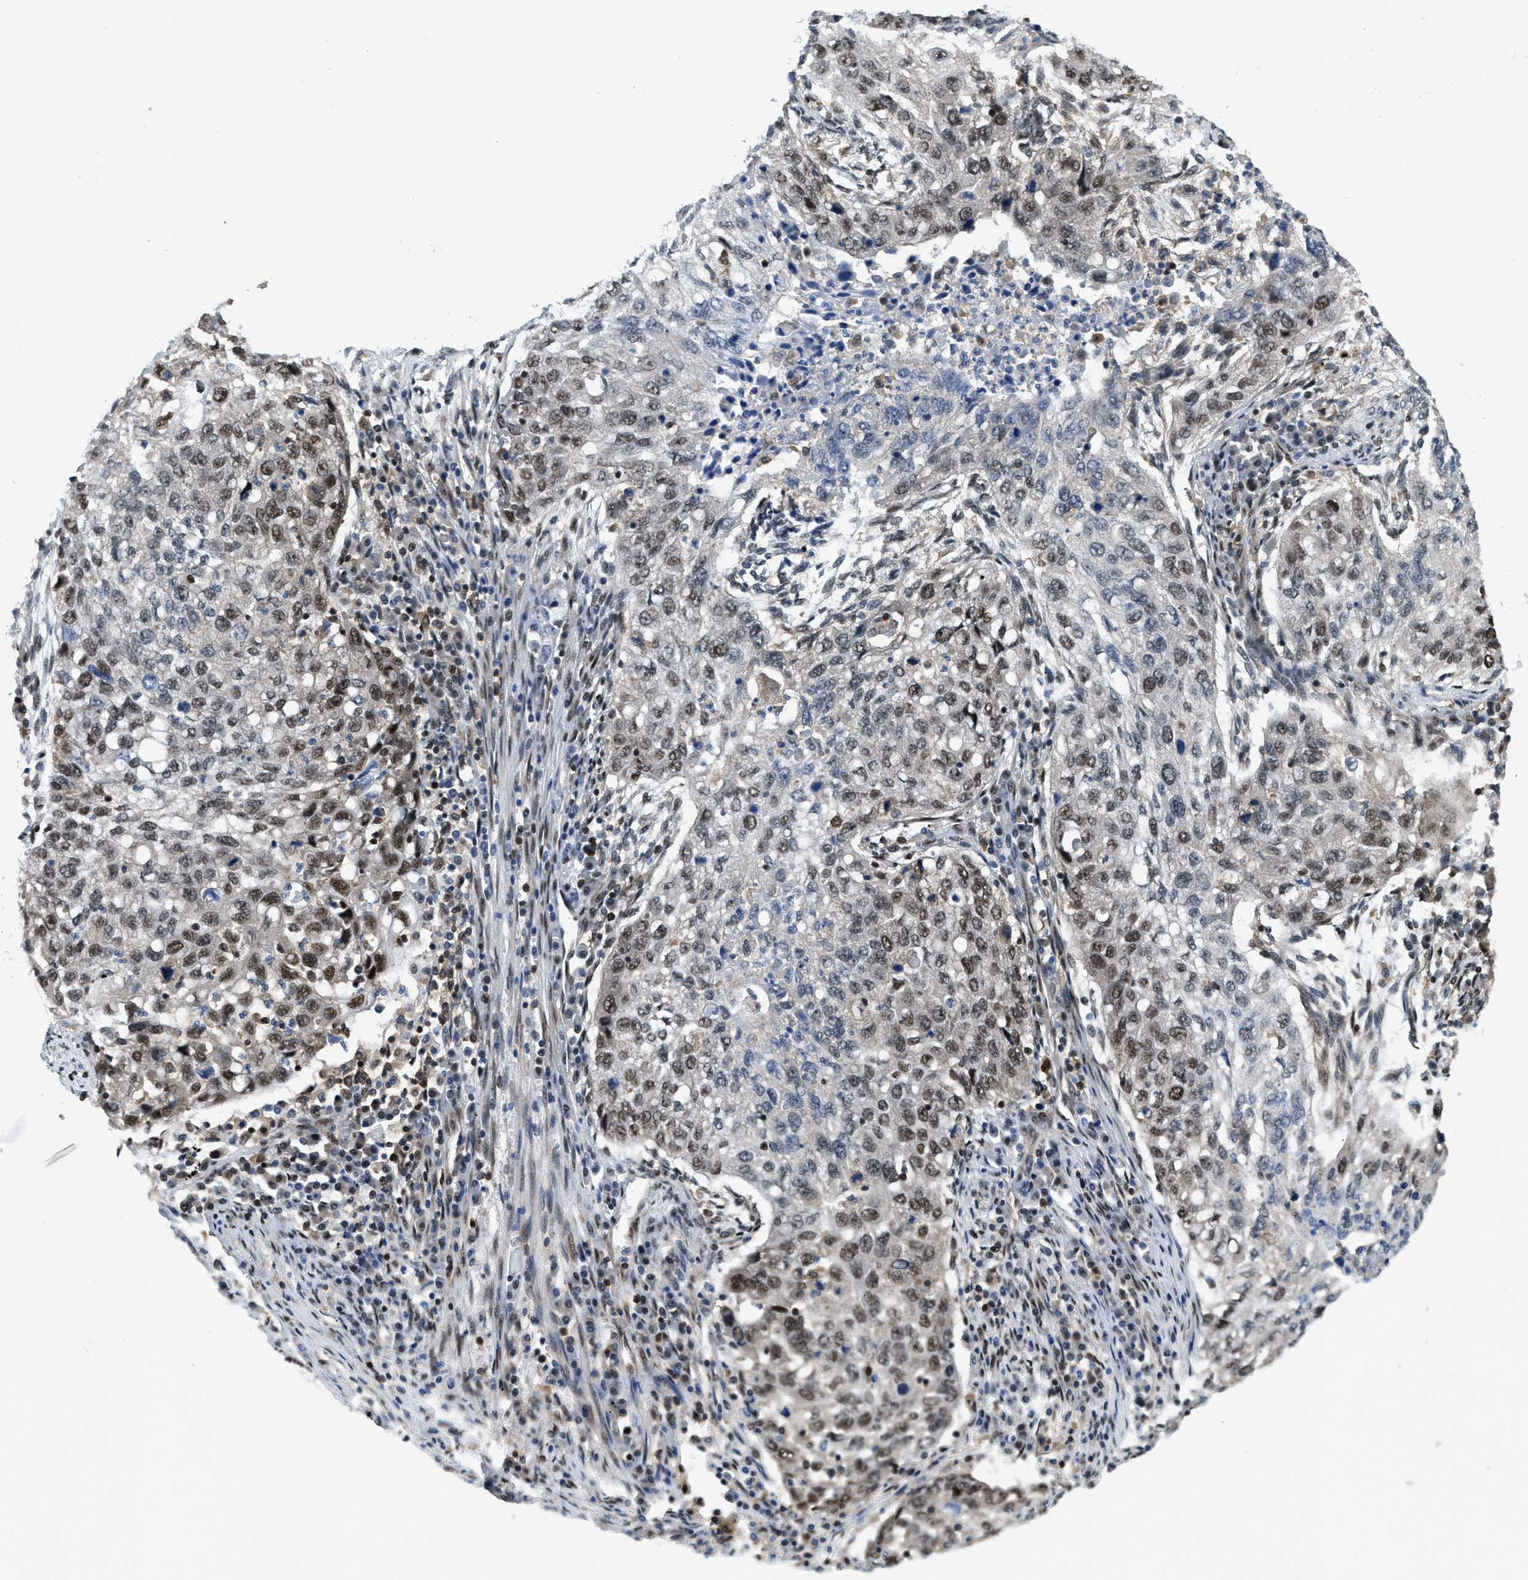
{"staining": {"intensity": "moderate", "quantity": "25%-75%", "location": "nuclear"}, "tissue": "lung cancer", "cell_type": "Tumor cells", "image_type": "cancer", "snomed": [{"axis": "morphology", "description": "Squamous cell carcinoma, NOS"}, {"axis": "topography", "description": "Lung"}], "caption": "A brown stain labels moderate nuclear expression of a protein in human lung squamous cell carcinoma tumor cells.", "gene": "ATF7IP", "patient": {"sex": "female", "age": 63}}